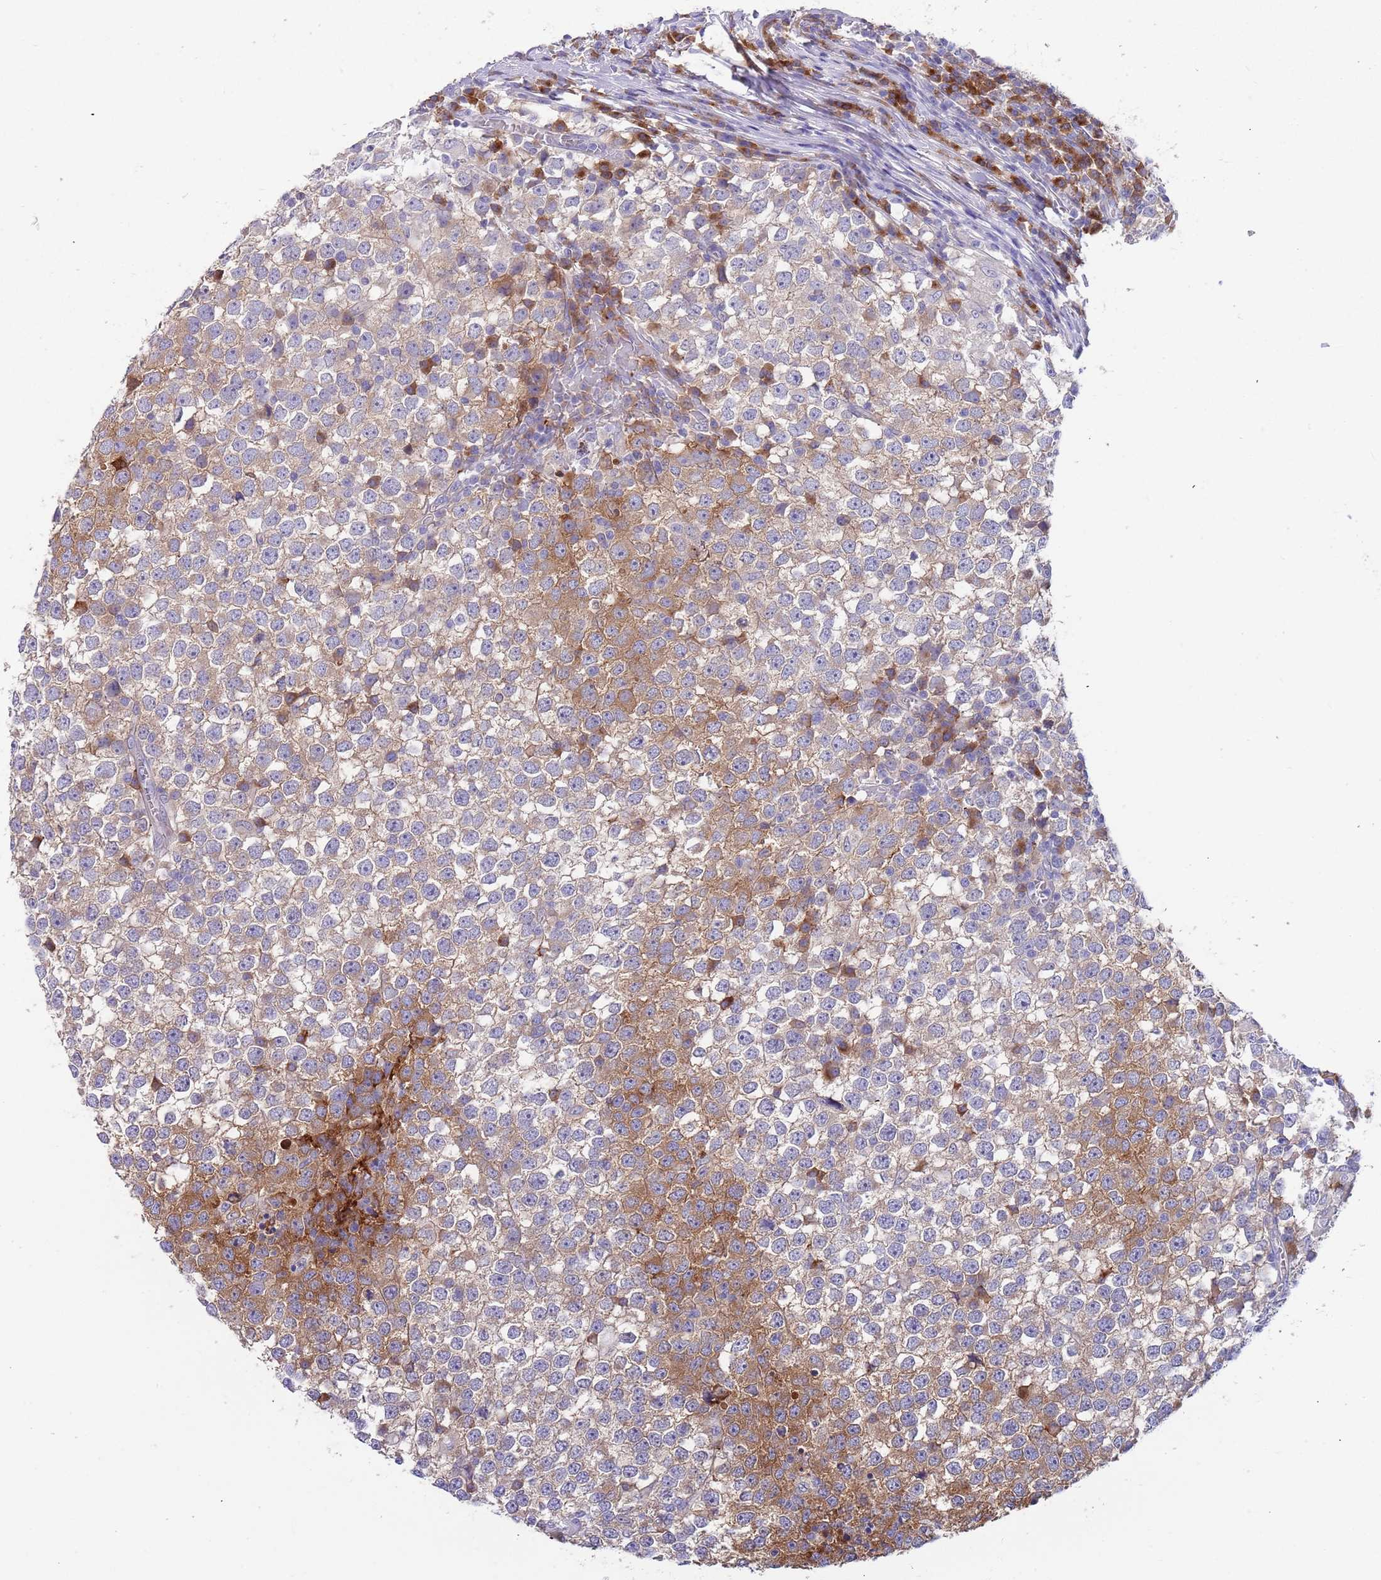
{"staining": {"intensity": "moderate", "quantity": "25%-75%", "location": "cytoplasmic/membranous"}, "tissue": "testis cancer", "cell_type": "Tumor cells", "image_type": "cancer", "snomed": [{"axis": "morphology", "description": "Seminoma, NOS"}, {"axis": "topography", "description": "Testis"}], "caption": "High-power microscopy captured an immunohistochemistry (IHC) photomicrograph of testis cancer (seminoma), revealing moderate cytoplasmic/membranous expression in about 25%-75% of tumor cells. (IHC, brightfield microscopy, high magnification).", "gene": "TYW1", "patient": {"sex": "male", "age": 65}}